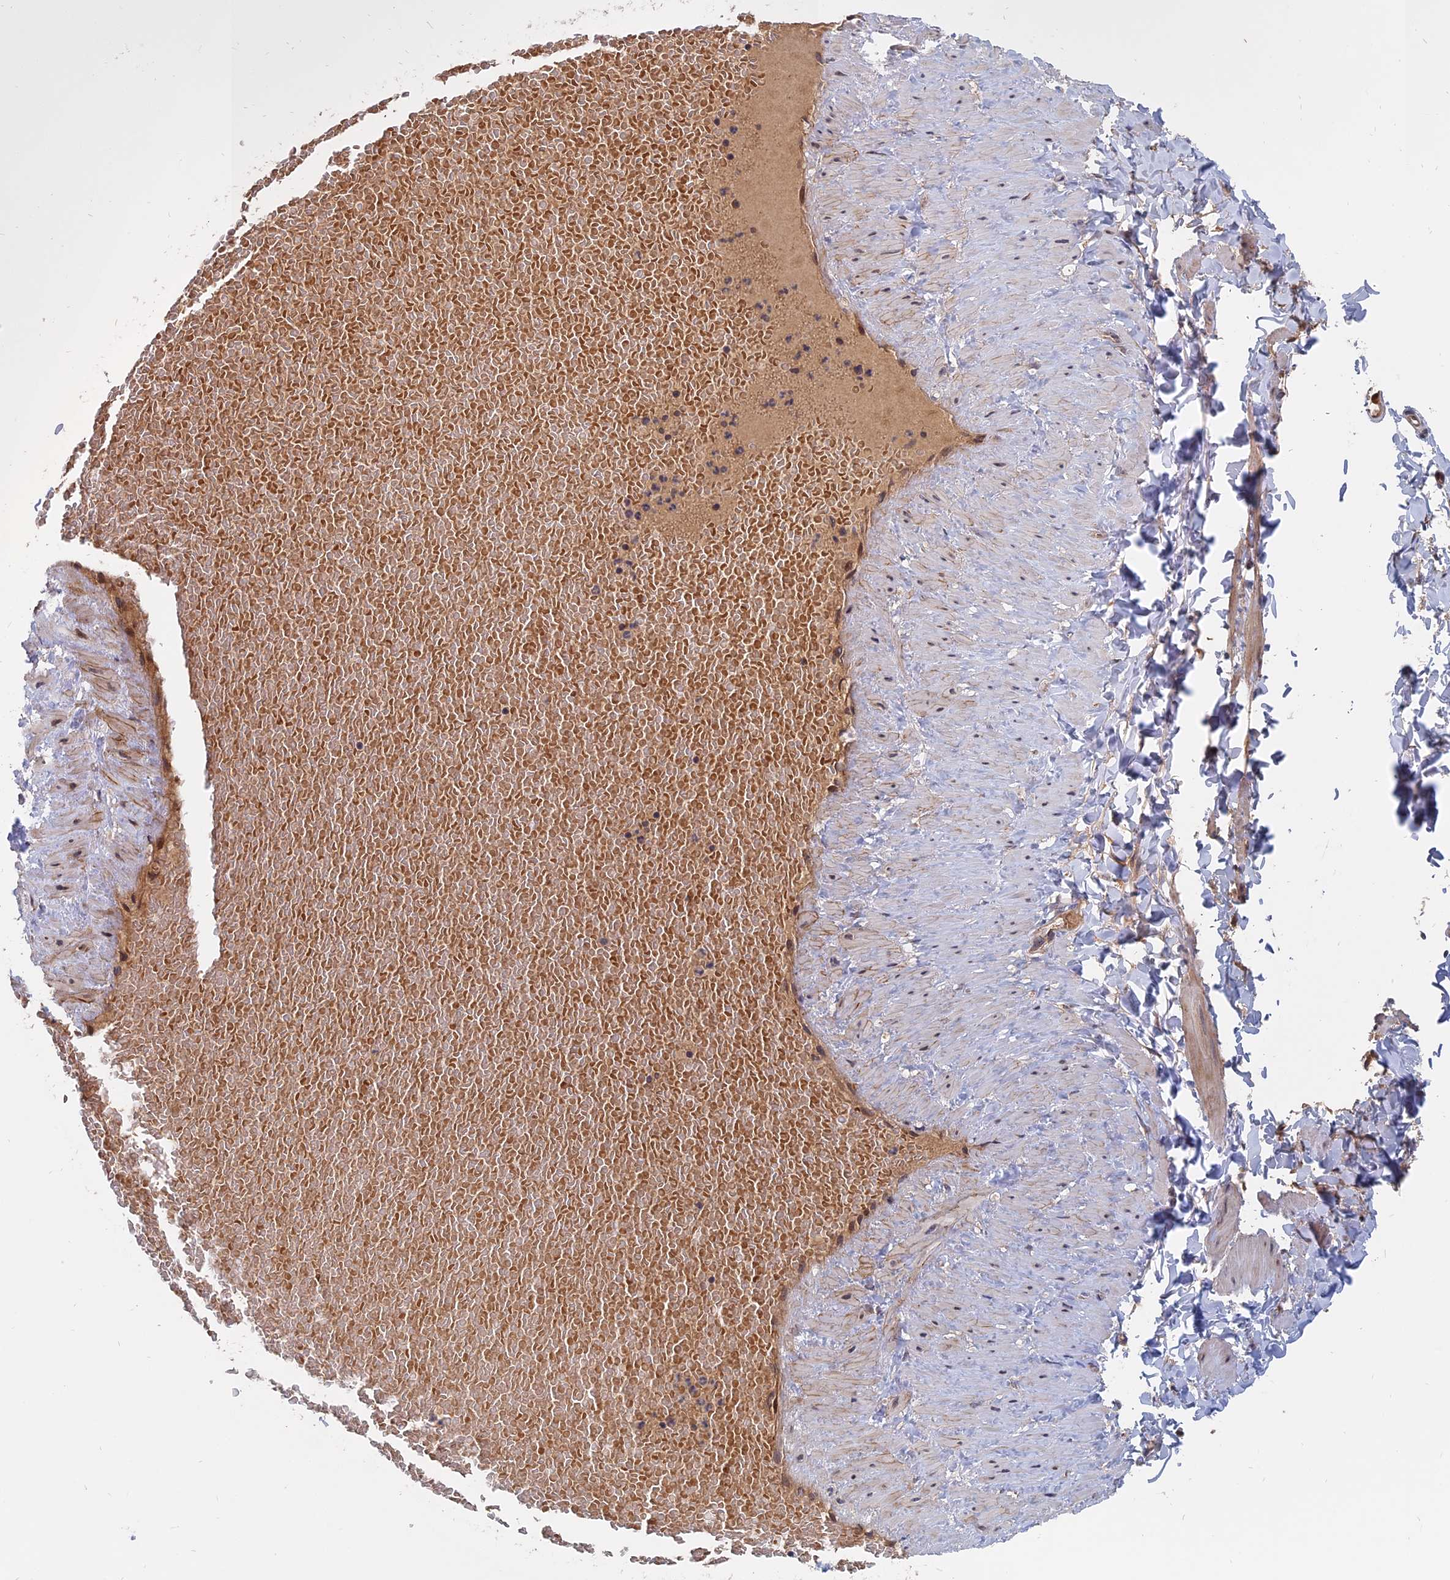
{"staining": {"intensity": "moderate", "quantity": "25%-75%", "location": "cytoplasmic/membranous"}, "tissue": "adipose tissue", "cell_type": "Adipocytes", "image_type": "normal", "snomed": [{"axis": "morphology", "description": "Normal tissue, NOS"}, {"axis": "topography", "description": "Adipose tissue"}, {"axis": "topography", "description": "Vascular tissue"}, {"axis": "topography", "description": "Peripheral nerve tissue"}], "caption": "Immunohistochemical staining of unremarkable human adipose tissue shows 25%-75% levels of moderate cytoplasmic/membranous protein staining in approximately 25%-75% of adipocytes.", "gene": "TRAPPC2L", "patient": {"sex": "male", "age": 25}}